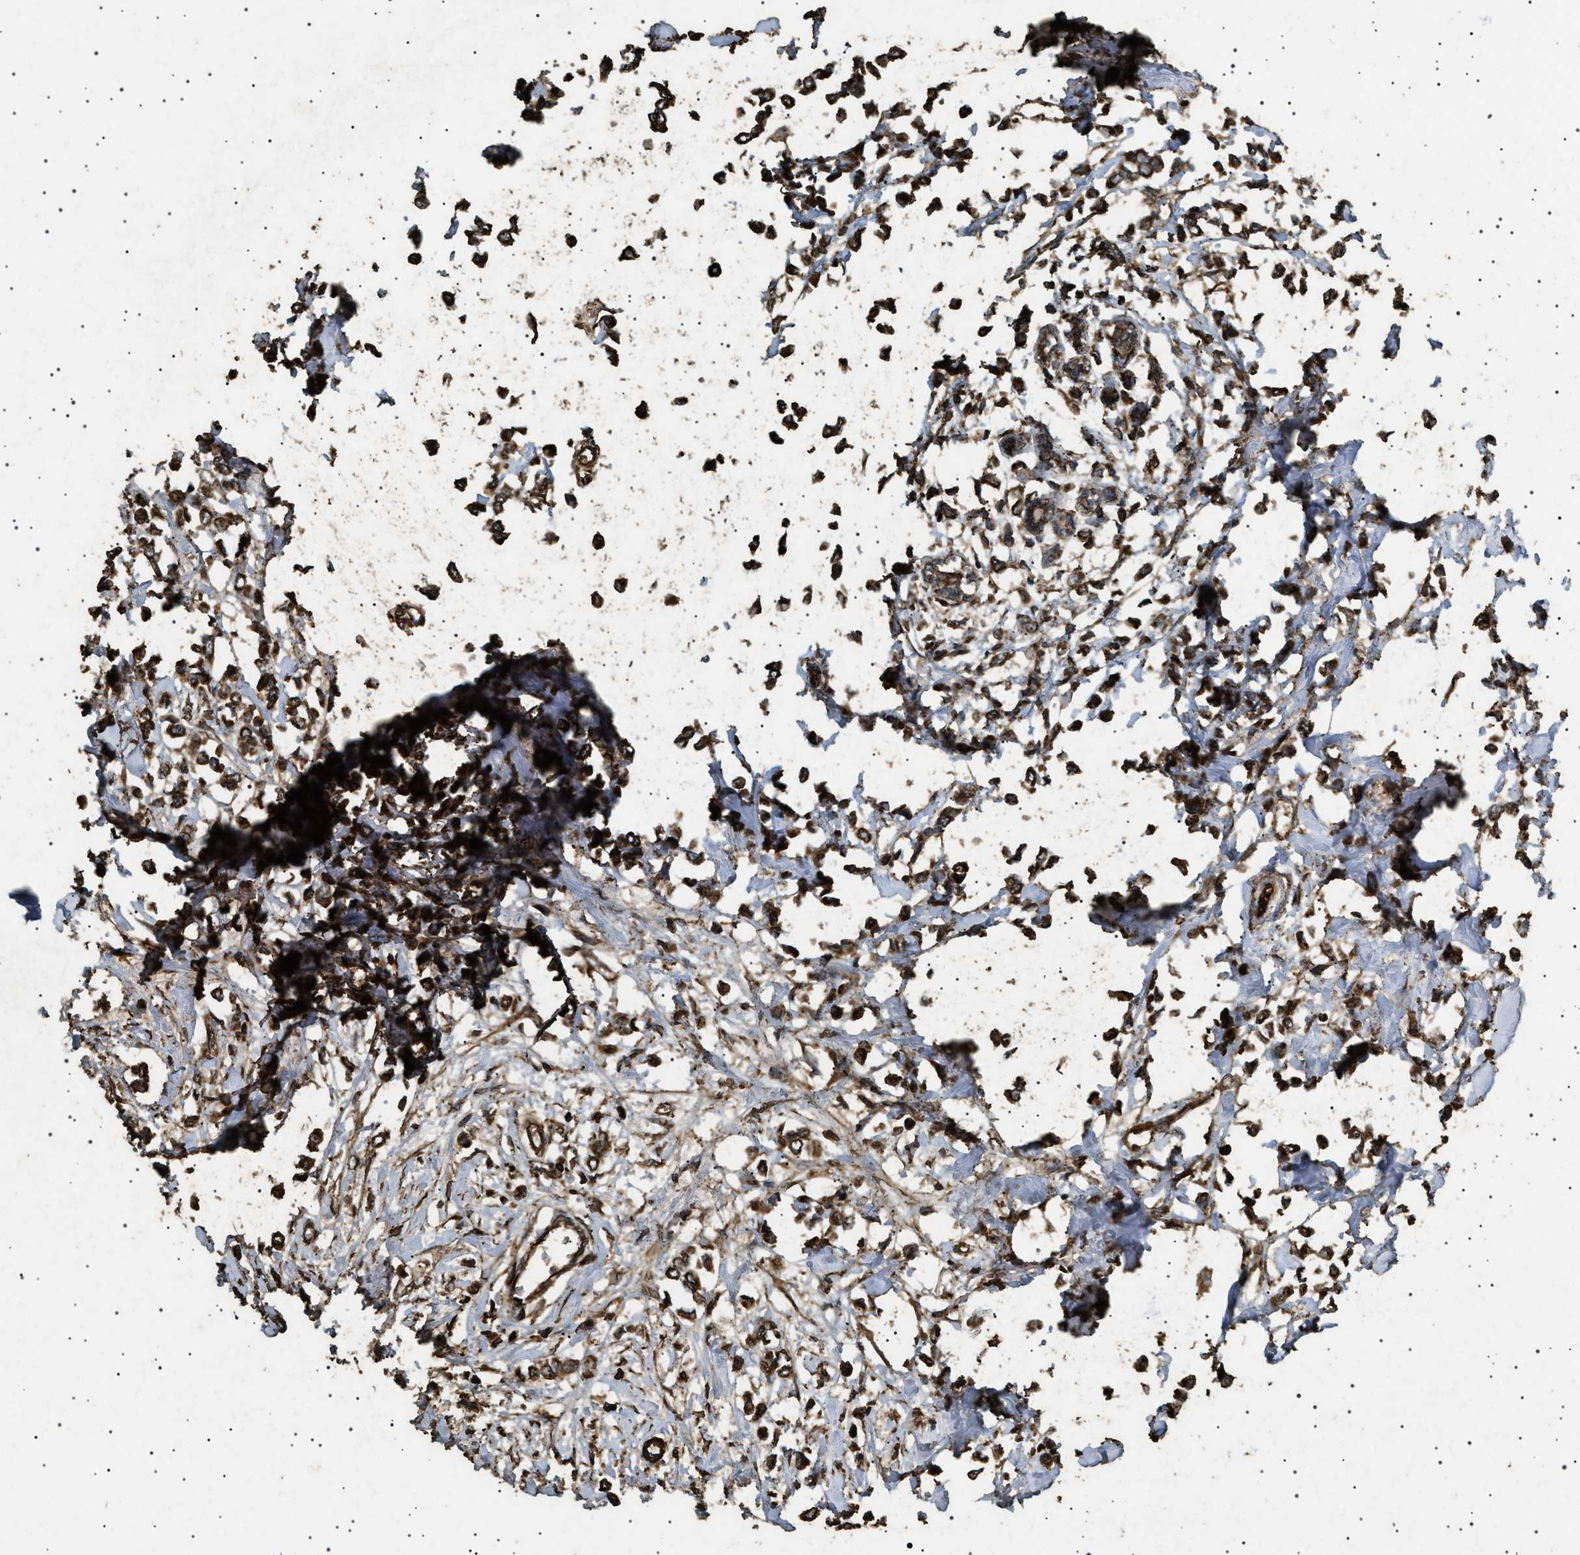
{"staining": {"intensity": "strong", "quantity": ">75%", "location": "cytoplasmic/membranous"}, "tissue": "breast cancer", "cell_type": "Tumor cells", "image_type": "cancer", "snomed": [{"axis": "morphology", "description": "Lobular carcinoma"}, {"axis": "topography", "description": "Breast"}], "caption": "Tumor cells show strong cytoplasmic/membranous positivity in about >75% of cells in breast cancer (lobular carcinoma). (Brightfield microscopy of DAB IHC at high magnification).", "gene": "CYRIA", "patient": {"sex": "female", "age": 51}}